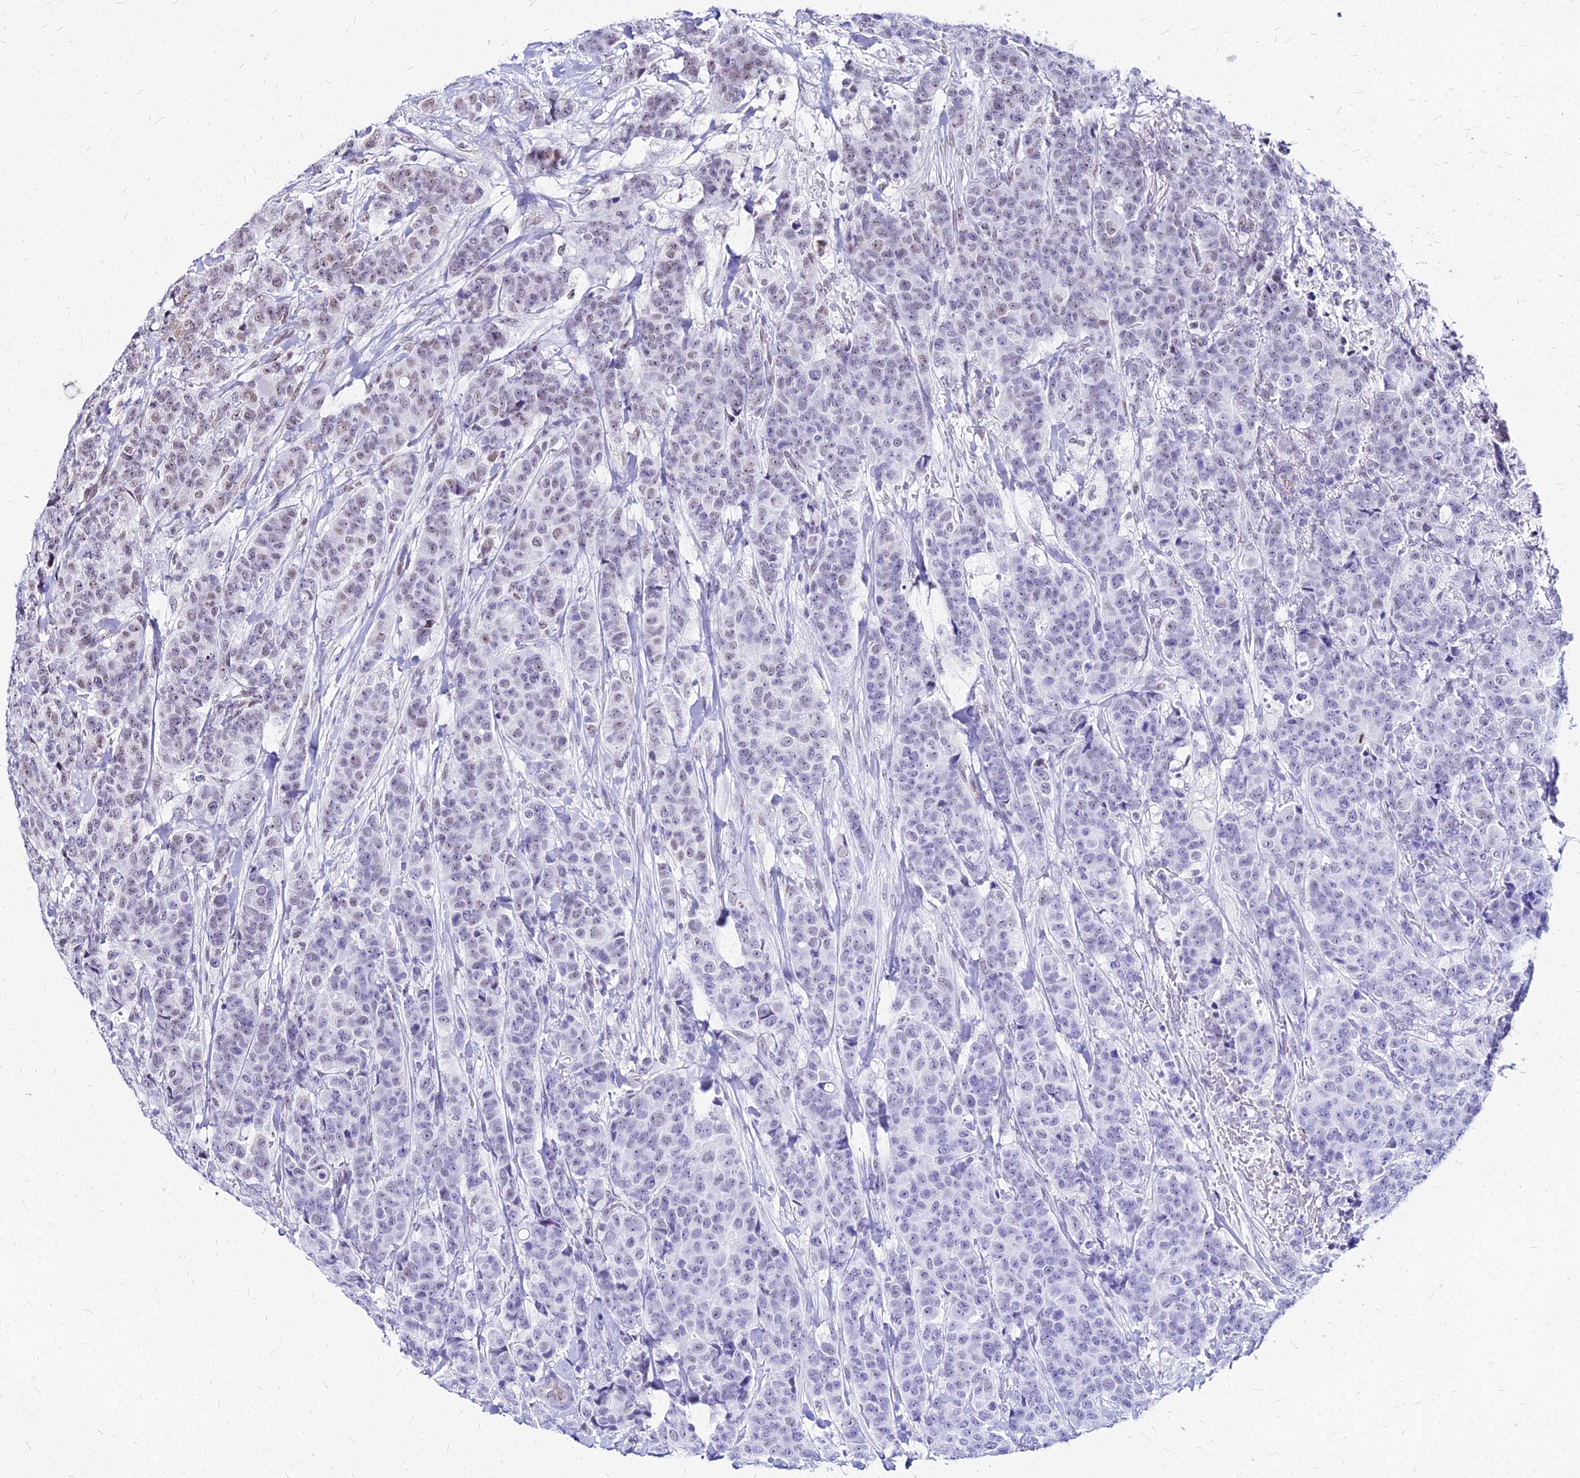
{"staining": {"intensity": "weak", "quantity": "<25%", "location": "nuclear"}, "tissue": "breast cancer", "cell_type": "Tumor cells", "image_type": "cancer", "snomed": [{"axis": "morphology", "description": "Duct carcinoma"}, {"axis": "topography", "description": "Breast"}], "caption": "Histopathology image shows no protein positivity in tumor cells of breast cancer (intraductal carcinoma) tissue.", "gene": "FDX2", "patient": {"sex": "female", "age": 40}}